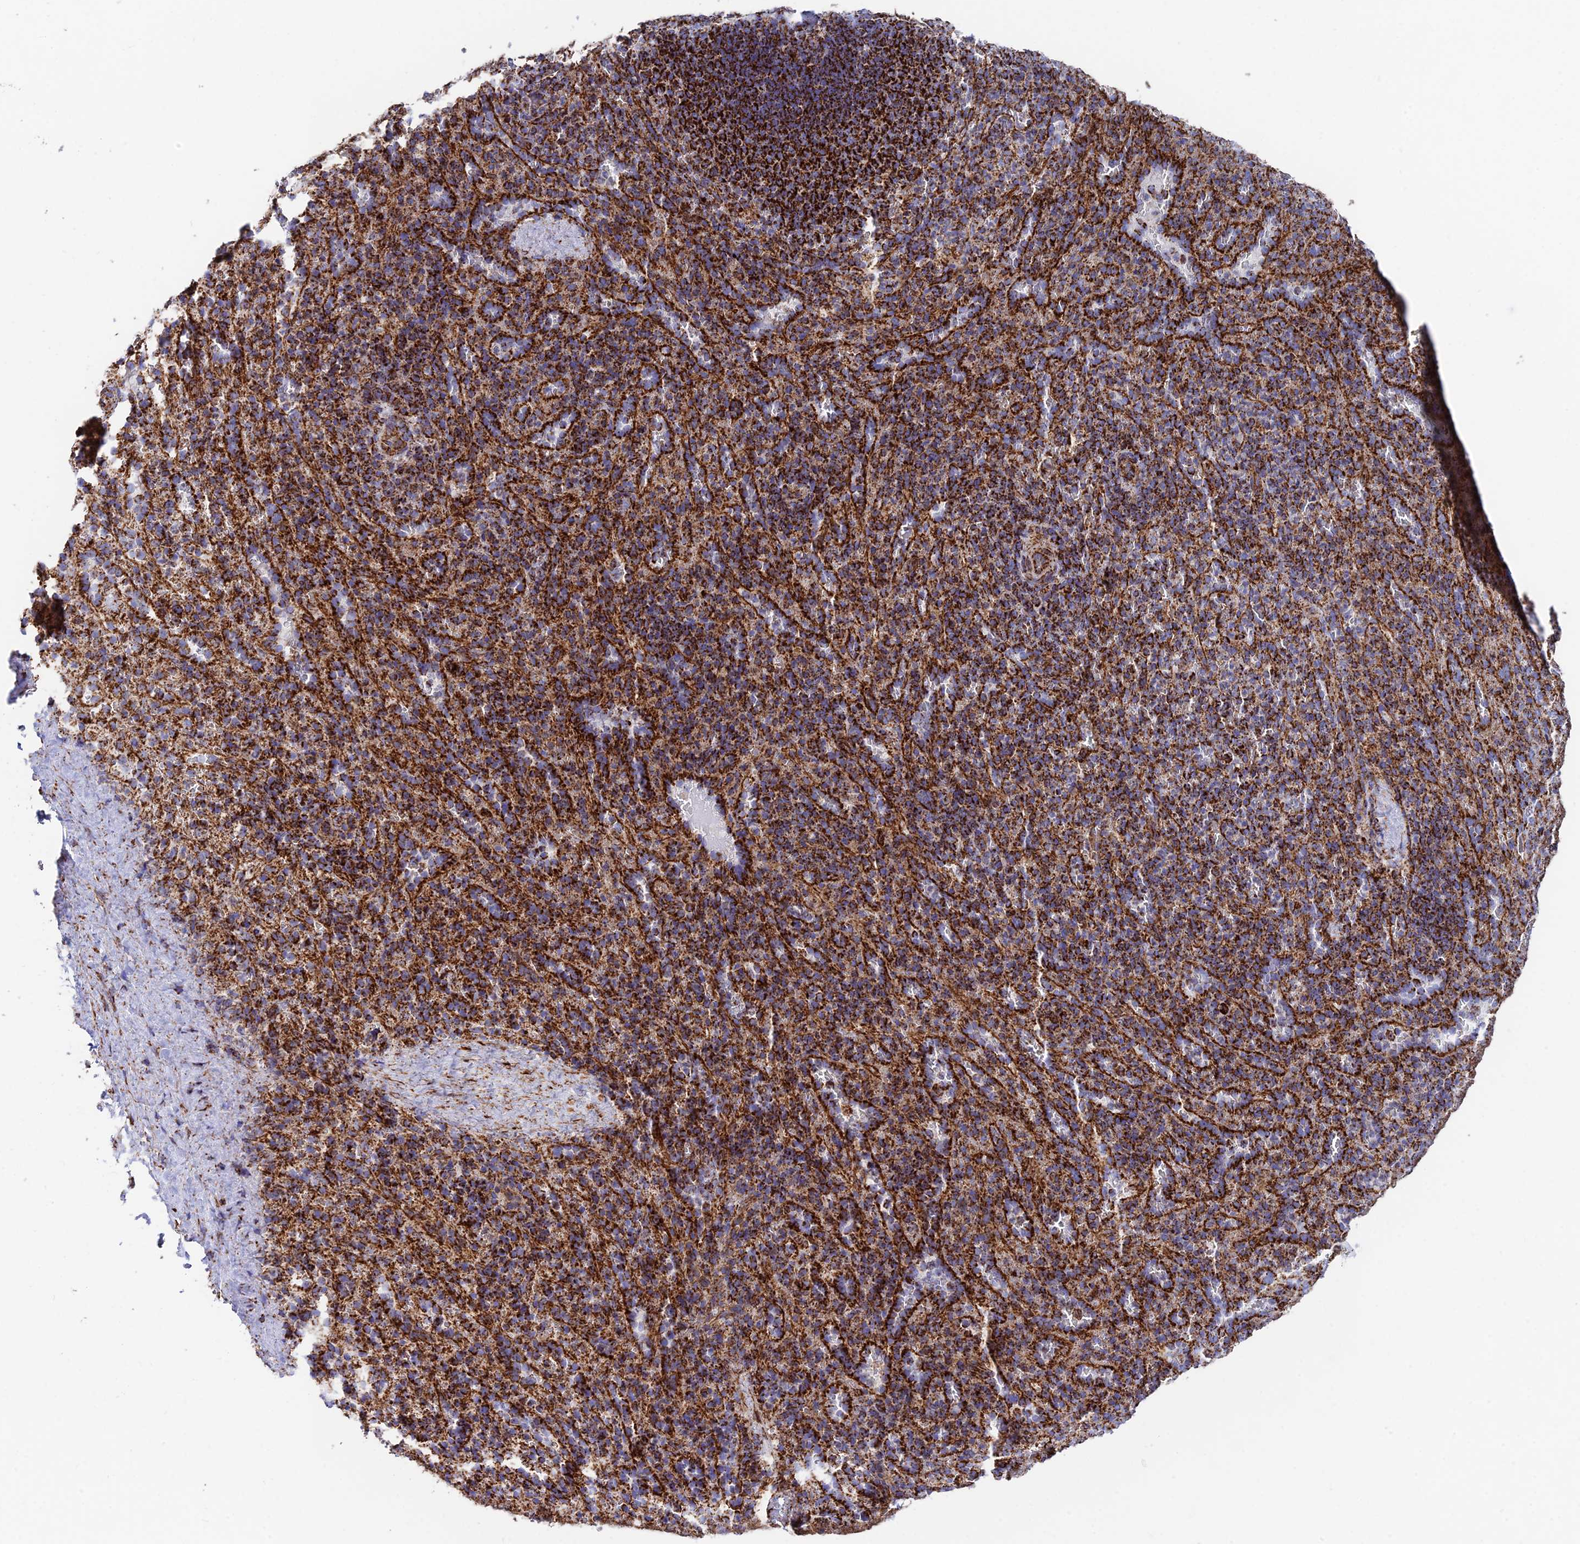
{"staining": {"intensity": "strong", "quantity": "25%-75%", "location": "cytoplasmic/membranous"}, "tissue": "spleen", "cell_type": "Cells in red pulp", "image_type": "normal", "snomed": [{"axis": "morphology", "description": "Normal tissue, NOS"}, {"axis": "topography", "description": "Spleen"}], "caption": "Spleen stained with immunohistochemistry (IHC) shows strong cytoplasmic/membranous staining in about 25%-75% of cells in red pulp.", "gene": "CHCHD3", "patient": {"sex": "female", "age": 21}}